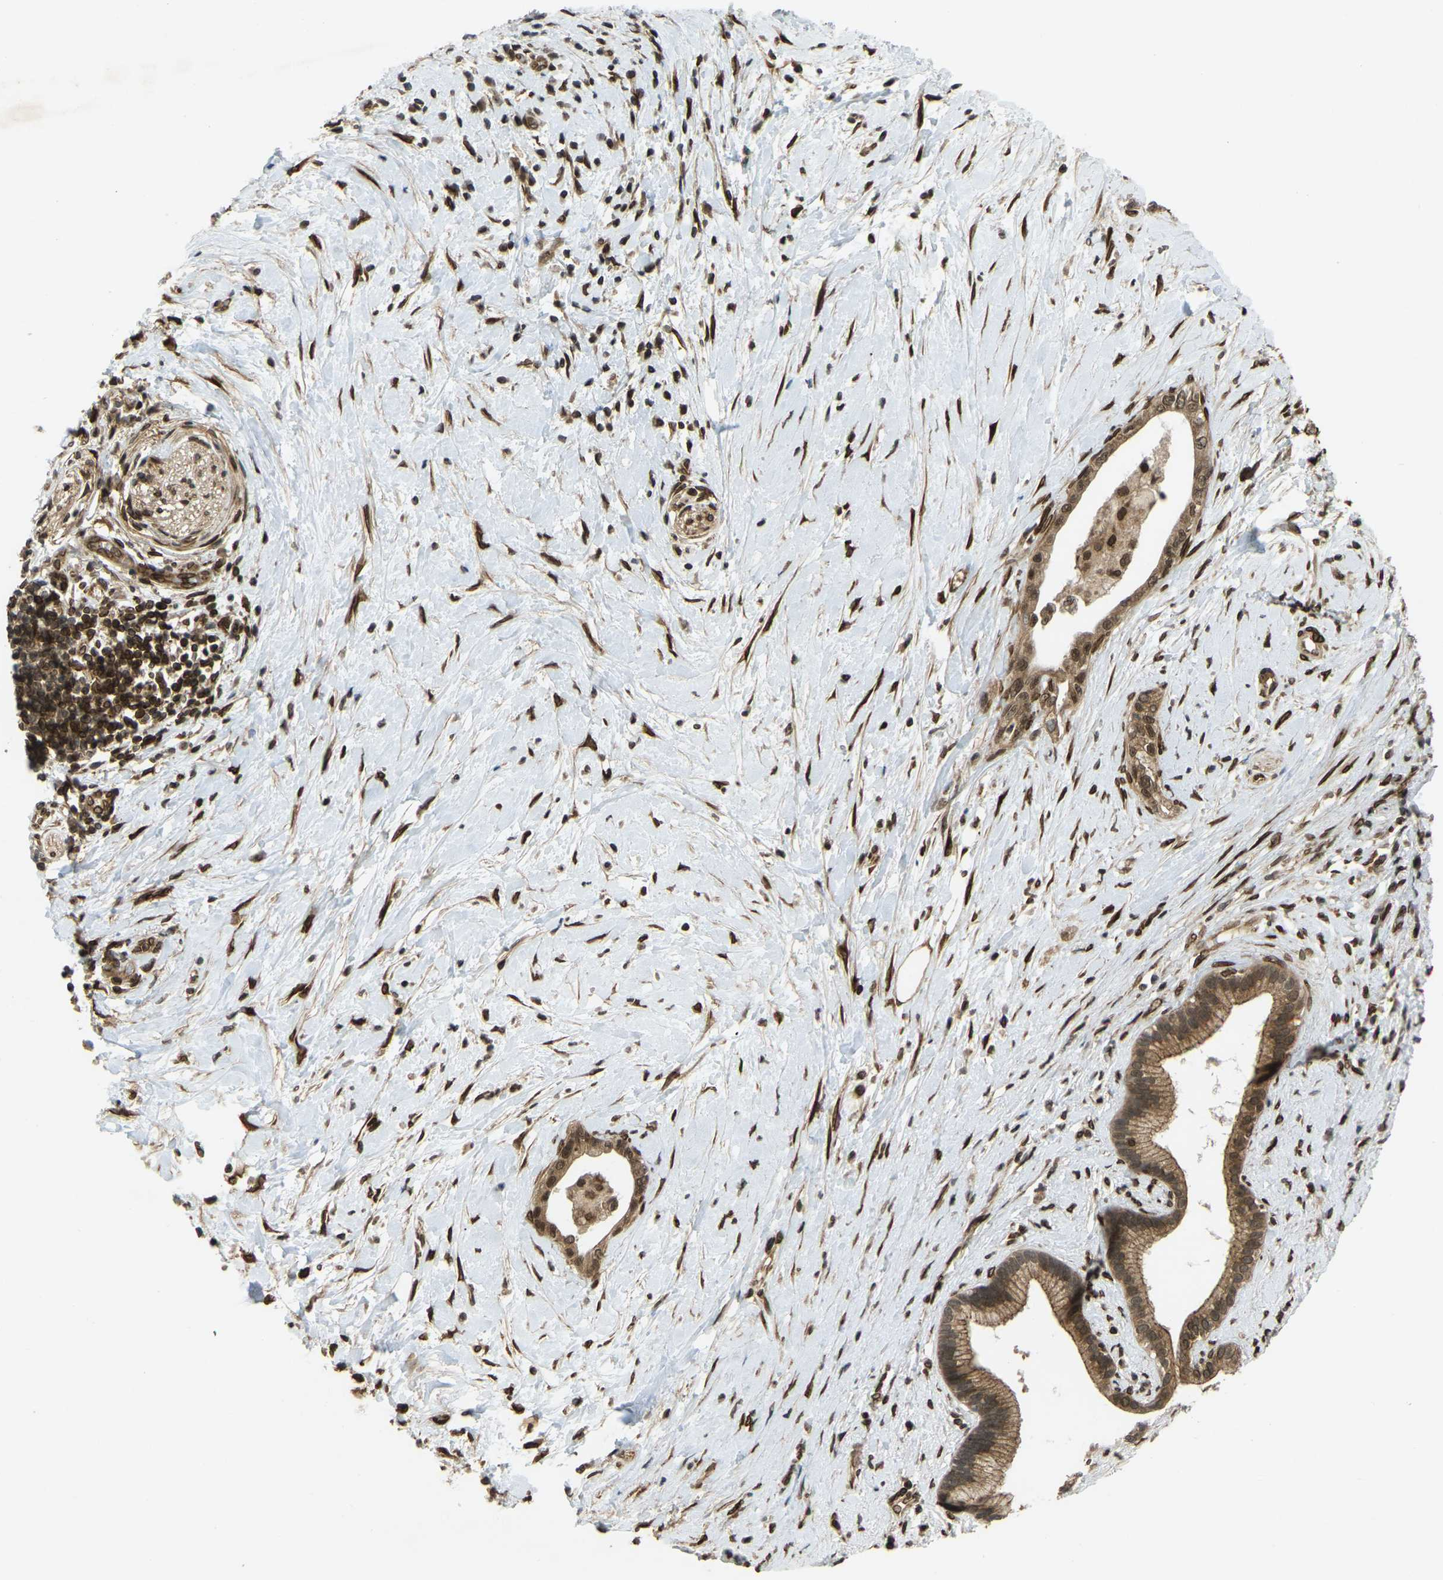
{"staining": {"intensity": "moderate", "quantity": ">75%", "location": "cytoplasmic/membranous,nuclear"}, "tissue": "pancreatic cancer", "cell_type": "Tumor cells", "image_type": "cancer", "snomed": [{"axis": "morphology", "description": "Adenocarcinoma, NOS"}, {"axis": "topography", "description": "Pancreas"}], "caption": "An immunohistochemistry (IHC) histopathology image of neoplastic tissue is shown. Protein staining in brown labels moderate cytoplasmic/membranous and nuclear positivity in pancreatic cancer within tumor cells.", "gene": "SYNE1", "patient": {"sex": "female", "age": 60}}